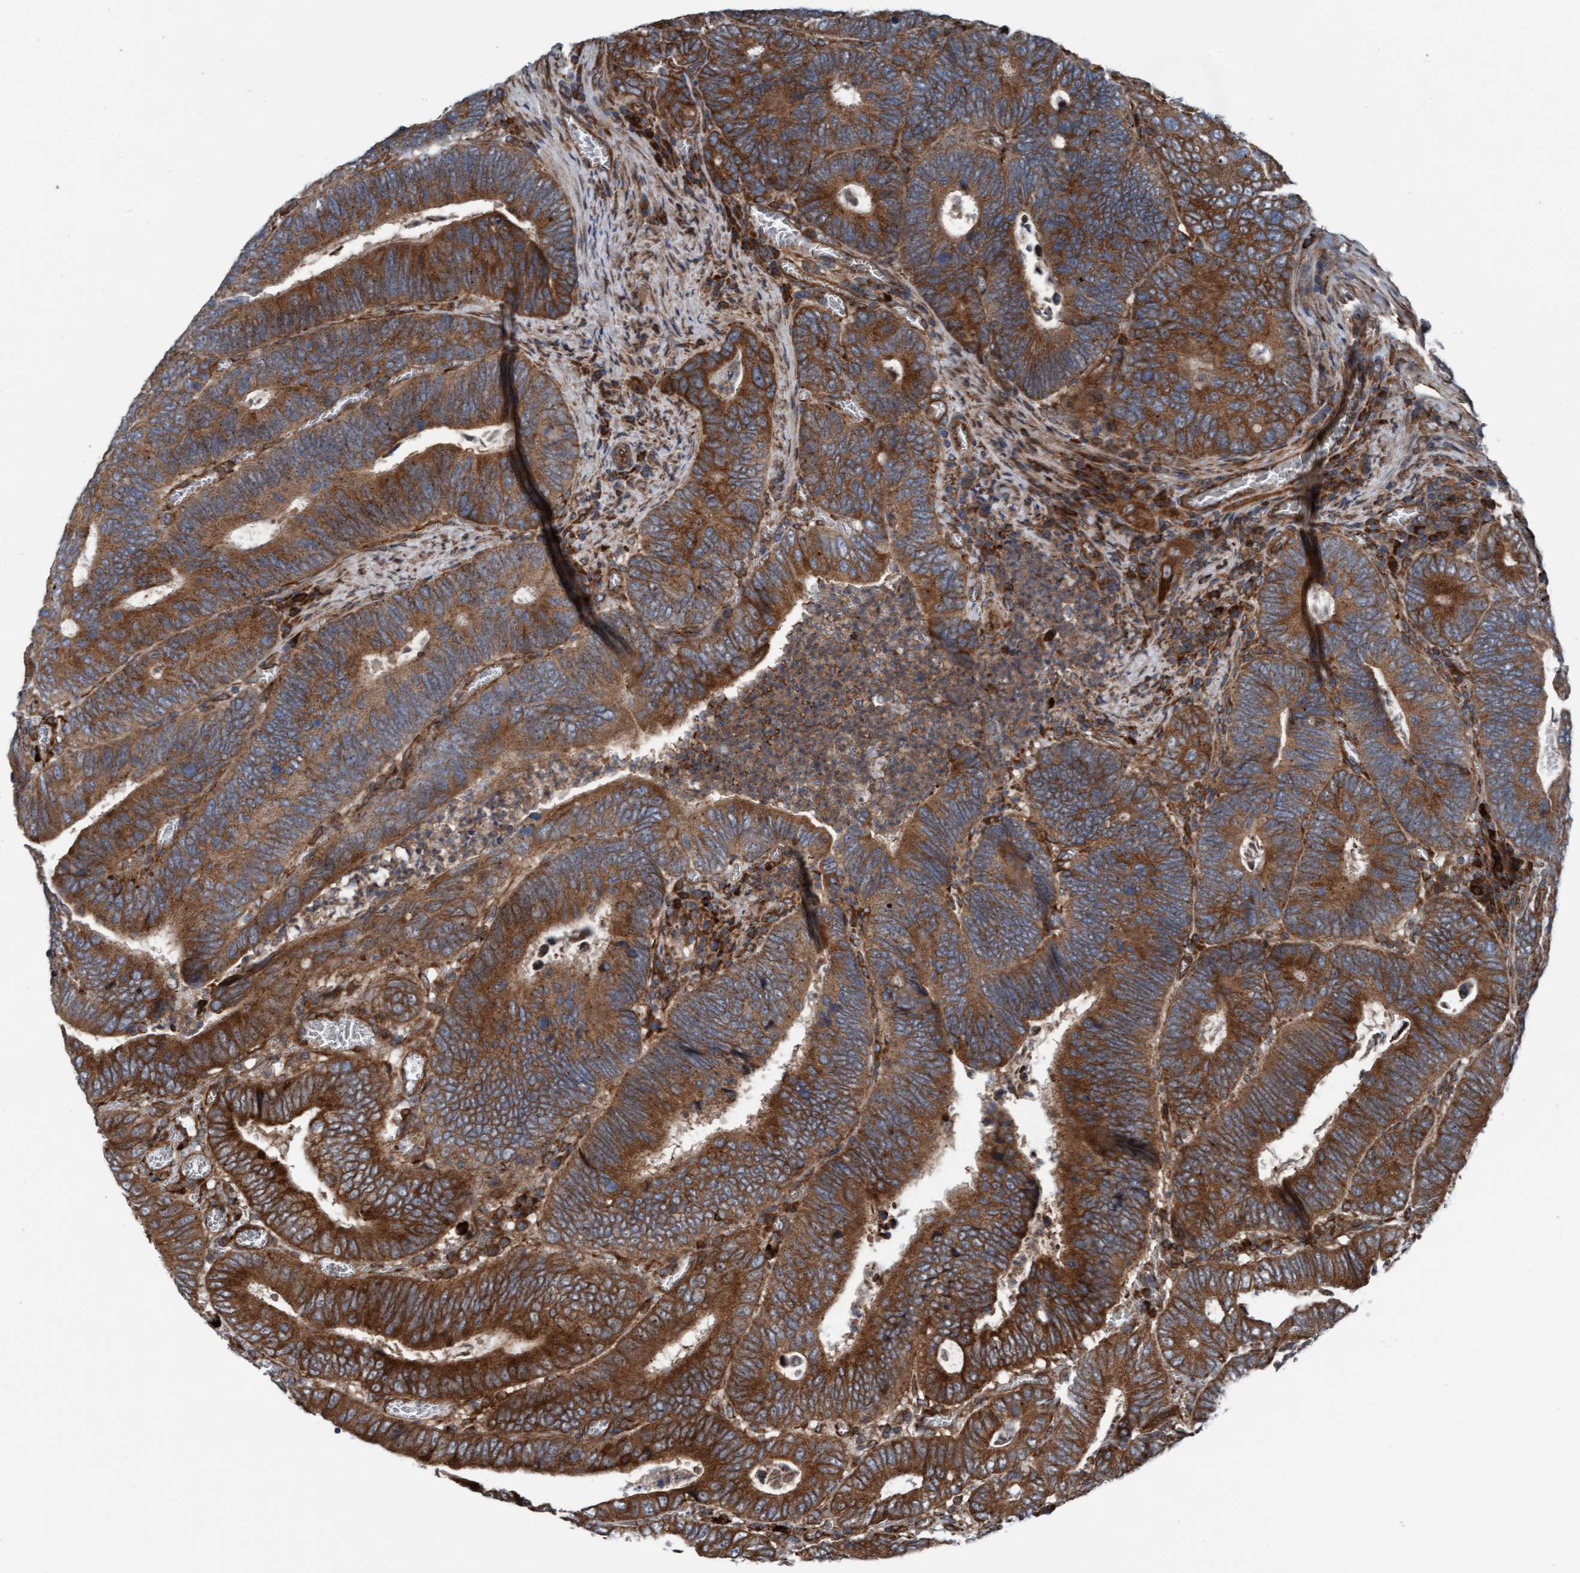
{"staining": {"intensity": "strong", "quantity": ">75%", "location": "cytoplasmic/membranous"}, "tissue": "colorectal cancer", "cell_type": "Tumor cells", "image_type": "cancer", "snomed": [{"axis": "morphology", "description": "Inflammation, NOS"}, {"axis": "morphology", "description": "Adenocarcinoma, NOS"}, {"axis": "topography", "description": "Colon"}], "caption": "This is a histology image of immunohistochemistry staining of colorectal cancer (adenocarcinoma), which shows strong positivity in the cytoplasmic/membranous of tumor cells.", "gene": "RAP1GAP2", "patient": {"sex": "male", "age": 72}}